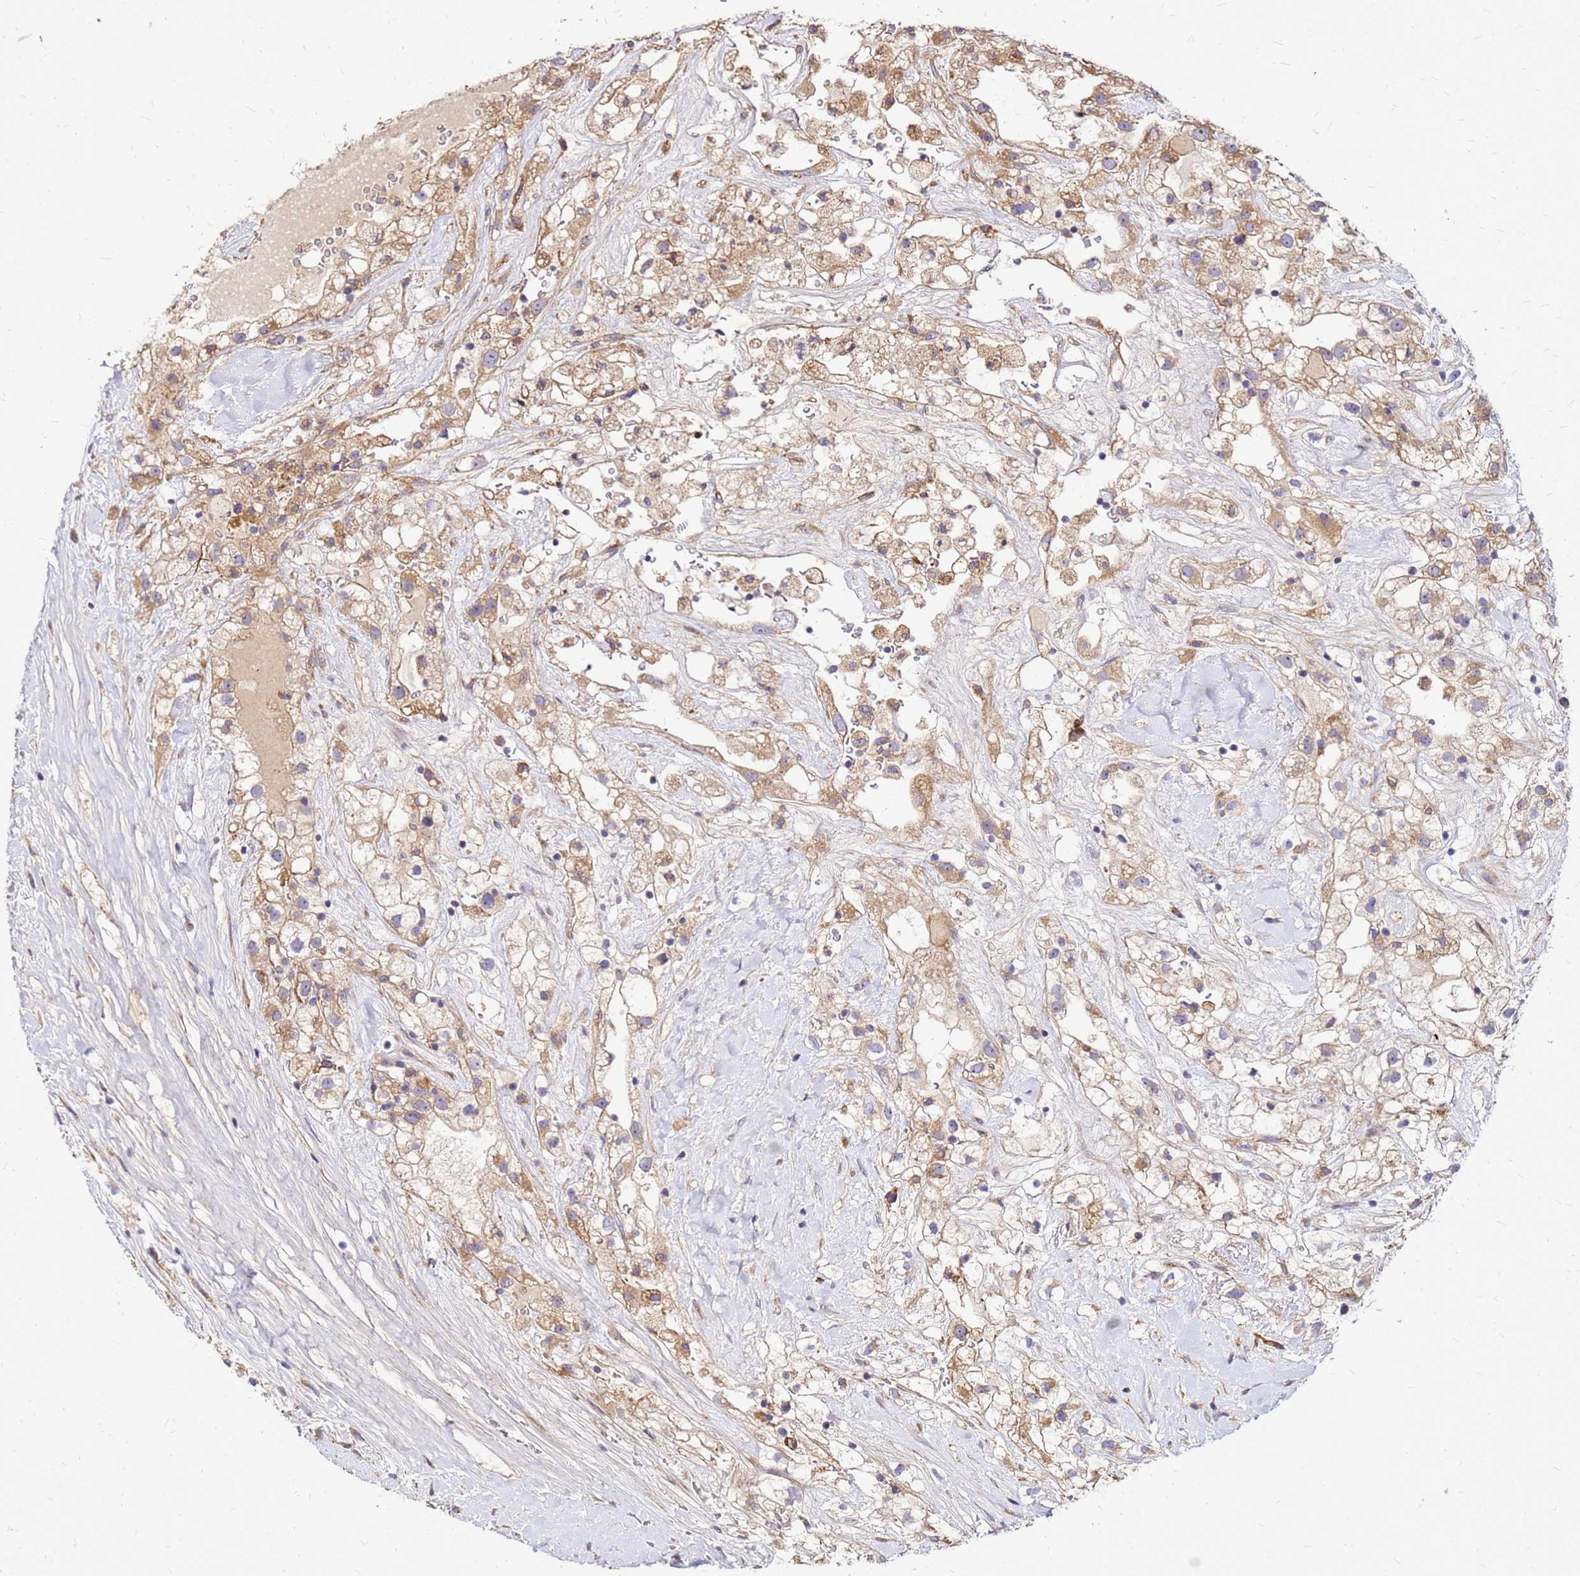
{"staining": {"intensity": "moderate", "quantity": ">75%", "location": "cytoplasmic/membranous"}, "tissue": "renal cancer", "cell_type": "Tumor cells", "image_type": "cancer", "snomed": [{"axis": "morphology", "description": "Adenocarcinoma, NOS"}, {"axis": "topography", "description": "Kidney"}], "caption": "Brown immunohistochemical staining in adenocarcinoma (renal) reveals moderate cytoplasmic/membranous positivity in about >75% of tumor cells.", "gene": "VMO1", "patient": {"sex": "male", "age": 59}}